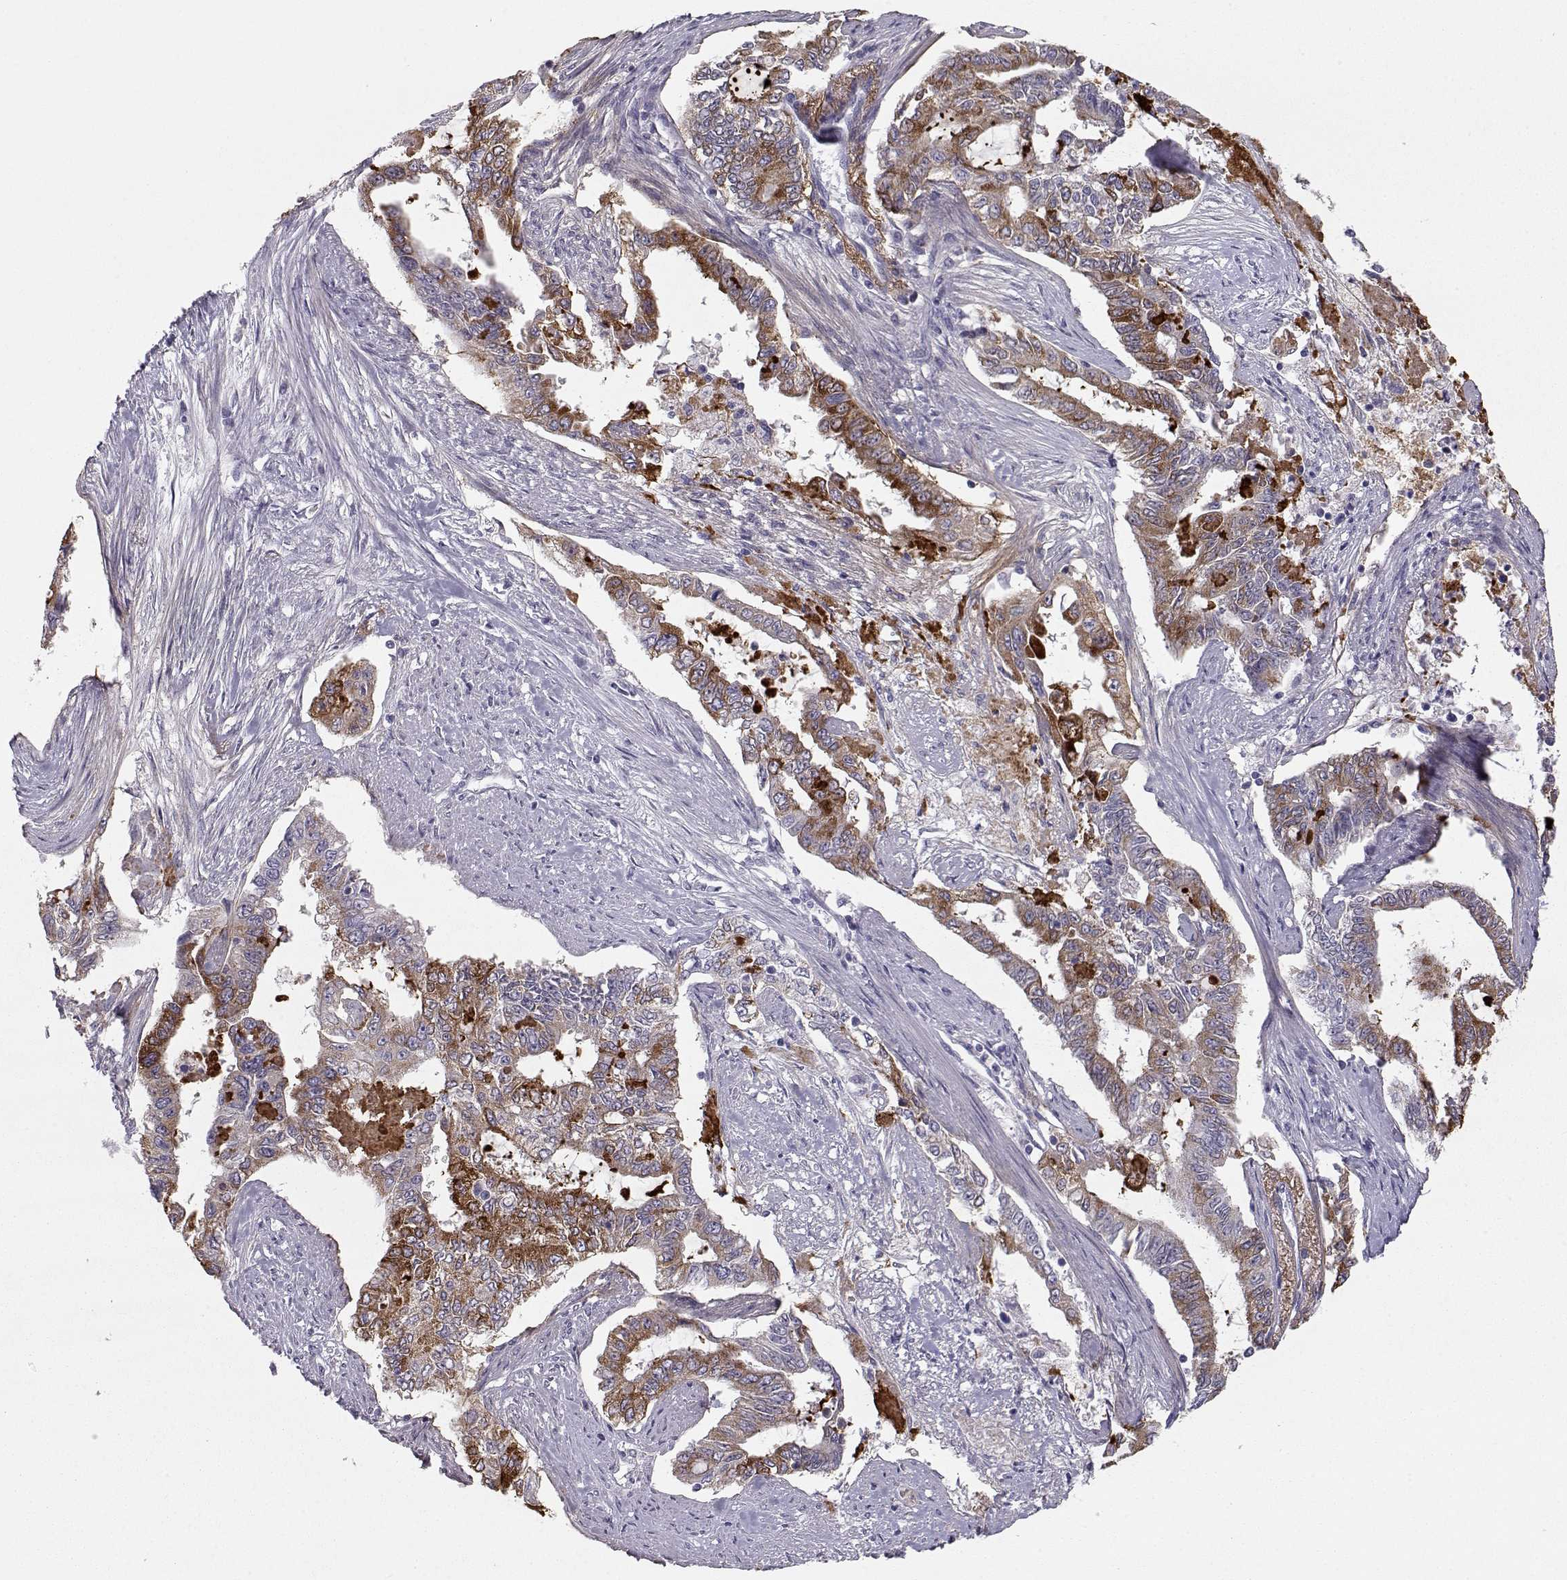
{"staining": {"intensity": "strong", "quantity": ">75%", "location": "cytoplasmic/membranous"}, "tissue": "endometrial cancer", "cell_type": "Tumor cells", "image_type": "cancer", "snomed": [{"axis": "morphology", "description": "Adenocarcinoma, NOS"}, {"axis": "topography", "description": "Uterus"}], "caption": "An immunohistochemistry image of tumor tissue is shown. Protein staining in brown shows strong cytoplasmic/membranous positivity in endometrial cancer within tumor cells. (IHC, brightfield microscopy, high magnification).", "gene": "LAMB3", "patient": {"sex": "female", "age": 59}}